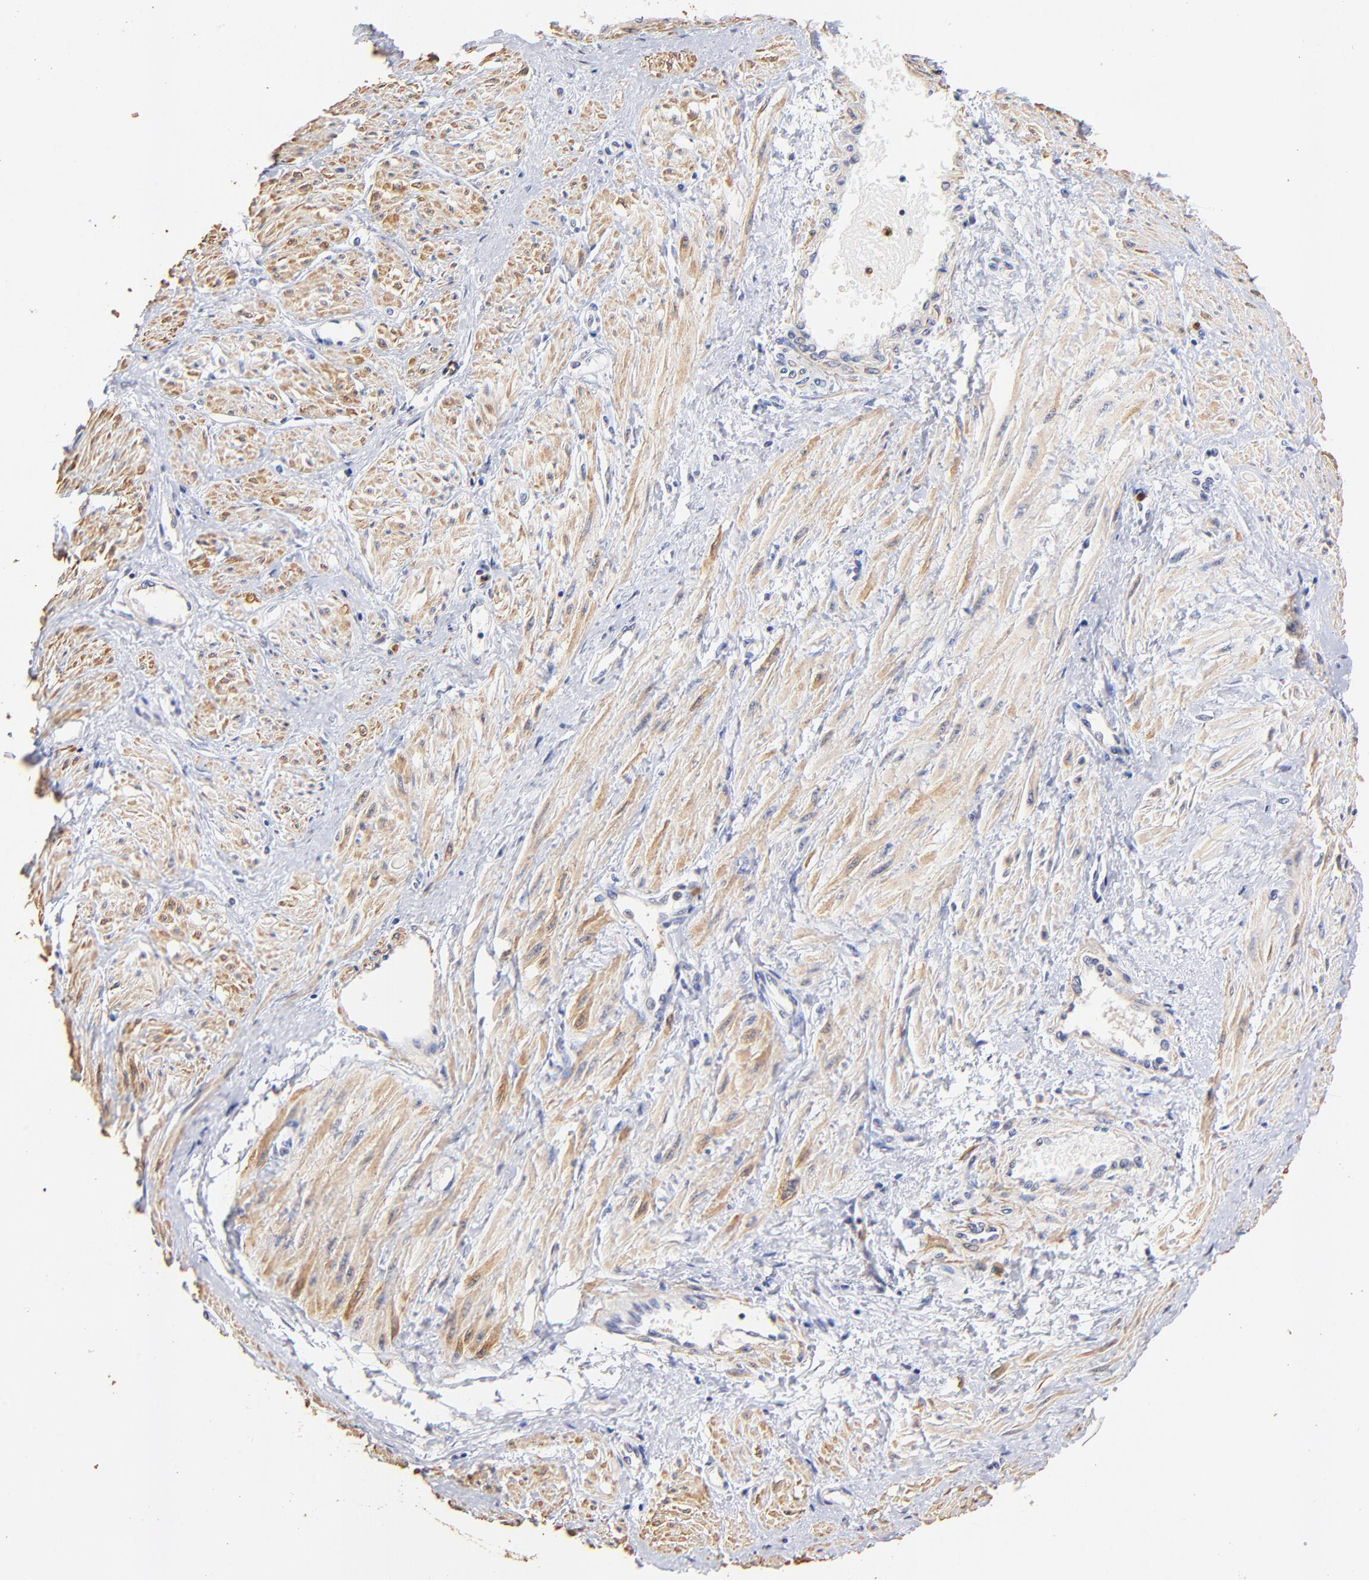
{"staining": {"intensity": "weak", "quantity": ">75%", "location": "cytoplasmic/membranous"}, "tissue": "smooth muscle", "cell_type": "Smooth muscle cells", "image_type": "normal", "snomed": [{"axis": "morphology", "description": "Normal tissue, NOS"}, {"axis": "topography", "description": "Smooth muscle"}, {"axis": "topography", "description": "Uterus"}], "caption": "Immunohistochemical staining of unremarkable smooth muscle displays >75% levels of weak cytoplasmic/membranous protein positivity in about >75% of smooth muscle cells.", "gene": "BBOF1", "patient": {"sex": "female", "age": 39}}